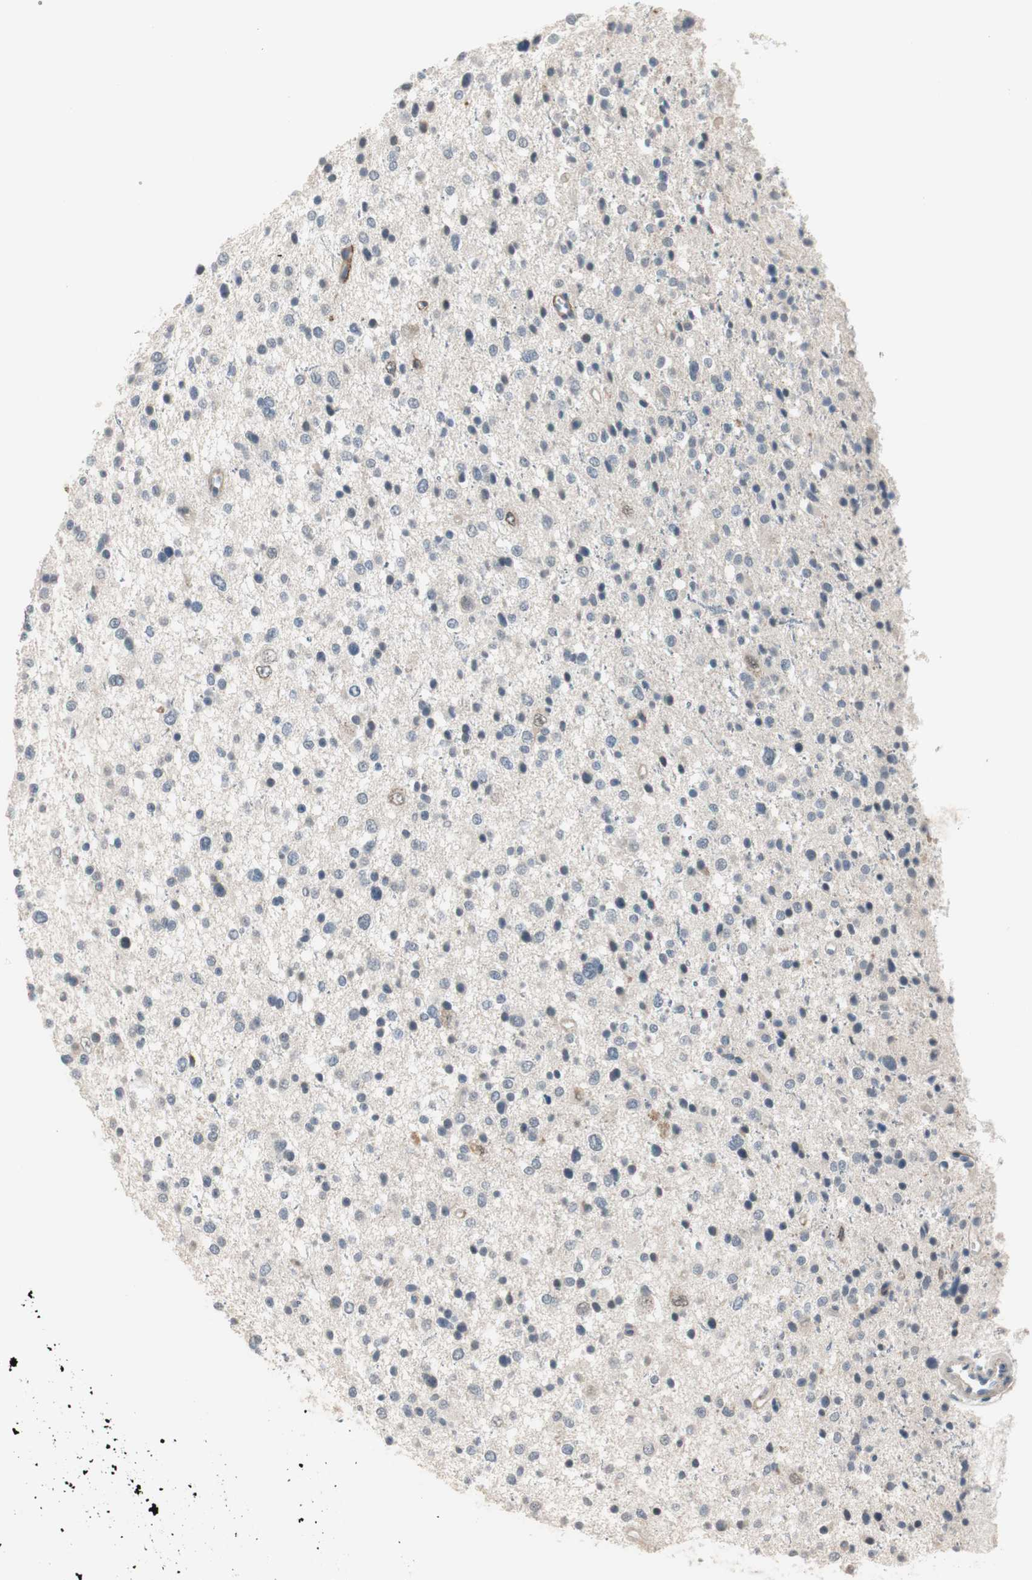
{"staining": {"intensity": "negative", "quantity": "none", "location": "none"}, "tissue": "glioma", "cell_type": "Tumor cells", "image_type": "cancer", "snomed": [{"axis": "morphology", "description": "Glioma, malignant, Low grade"}, {"axis": "topography", "description": "Brain"}], "caption": "Immunohistochemistry image of neoplastic tissue: glioma stained with DAB exhibits no significant protein staining in tumor cells.", "gene": "COL12A1", "patient": {"sex": "female", "age": 37}}